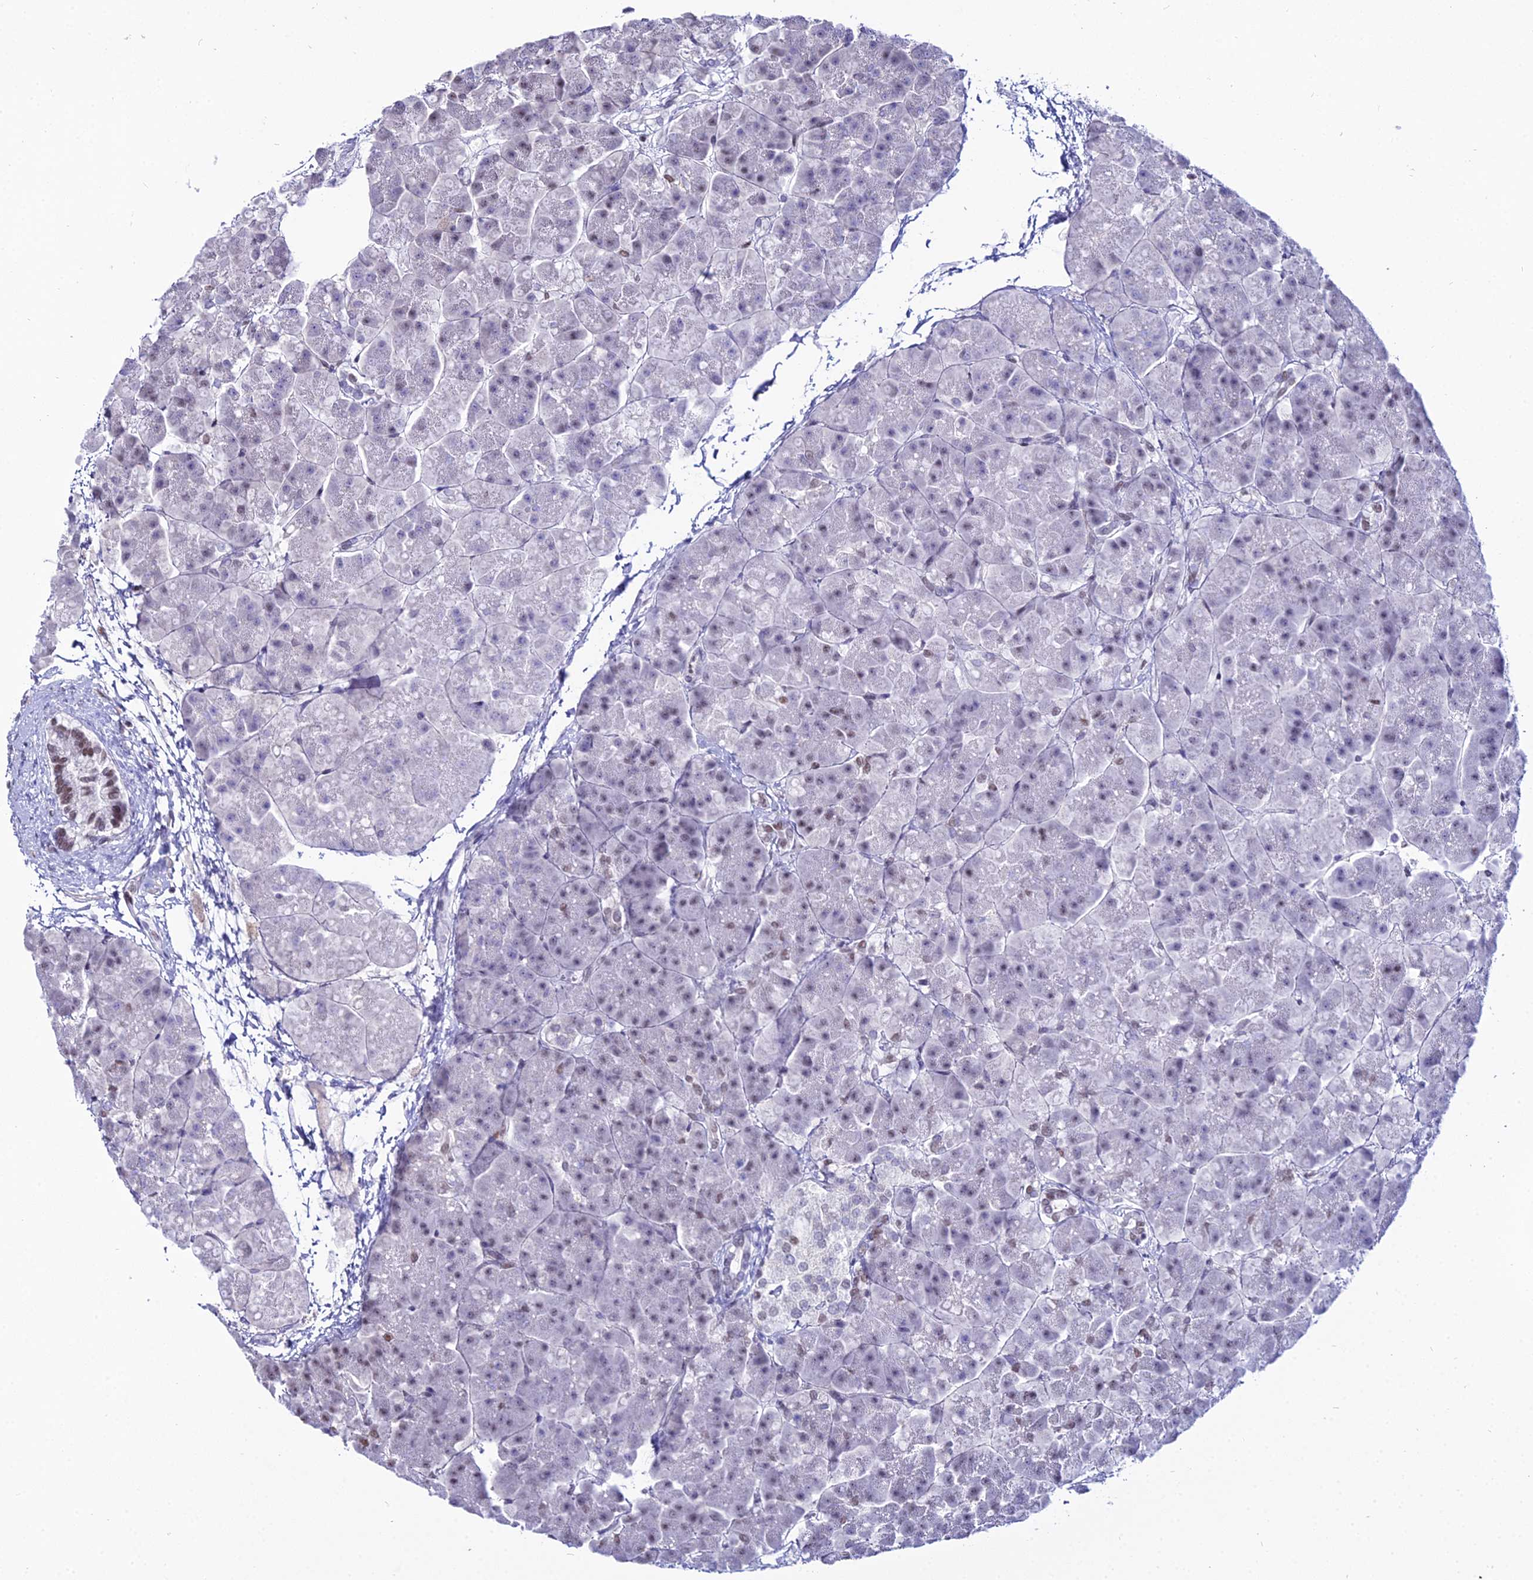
{"staining": {"intensity": "moderate", "quantity": "25%-75%", "location": "nuclear"}, "tissue": "pancreas", "cell_type": "Exocrine glandular cells", "image_type": "normal", "snomed": [{"axis": "morphology", "description": "Normal tissue, NOS"}, {"axis": "topography", "description": "Pancreas"}], "caption": "Normal pancreas was stained to show a protein in brown. There is medium levels of moderate nuclear staining in approximately 25%-75% of exocrine glandular cells.", "gene": "RBM12", "patient": {"sex": "female", "age": 70}}